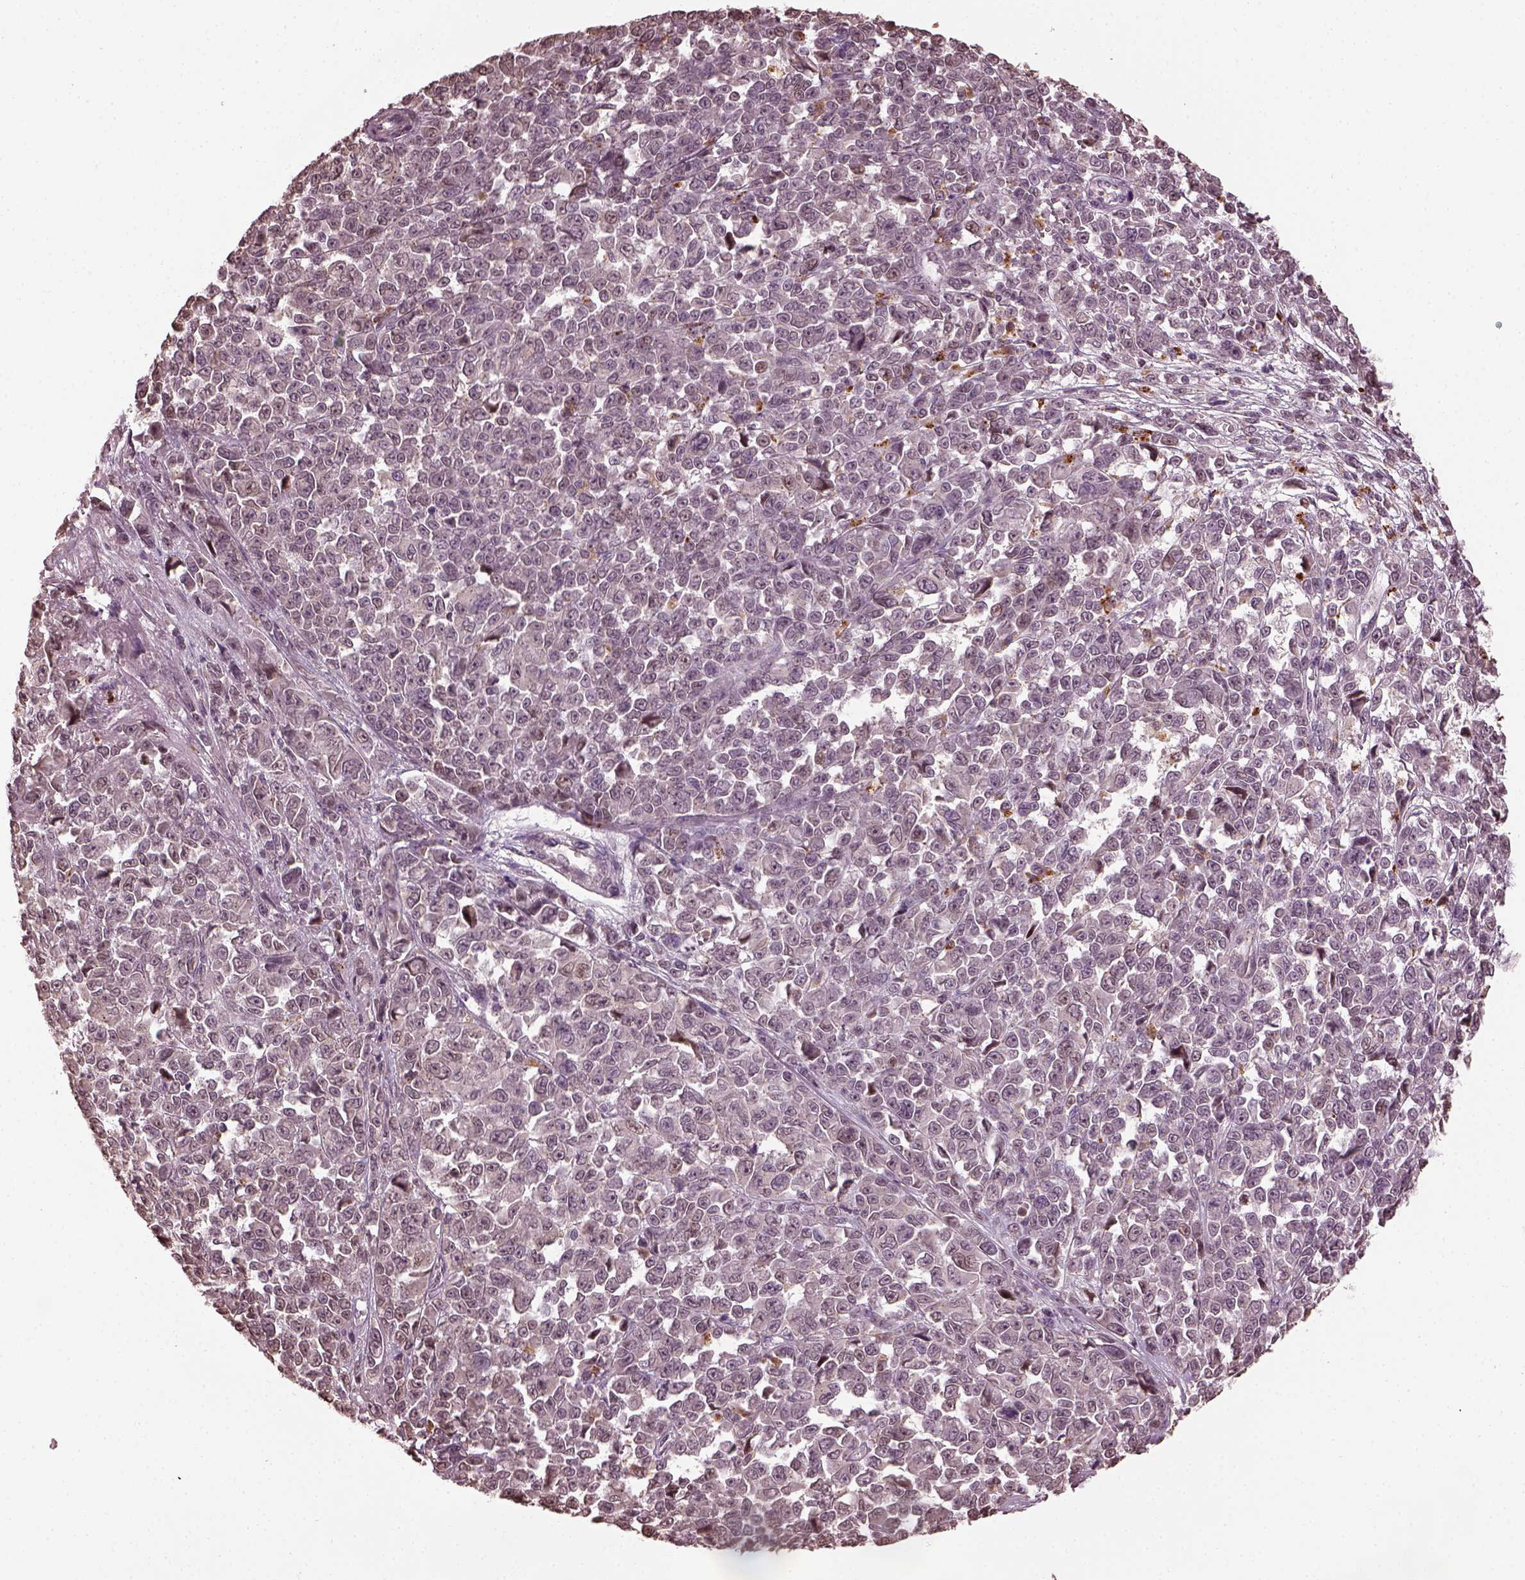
{"staining": {"intensity": "negative", "quantity": "none", "location": "none"}, "tissue": "melanoma", "cell_type": "Tumor cells", "image_type": "cancer", "snomed": [{"axis": "morphology", "description": "Malignant melanoma, NOS"}, {"axis": "topography", "description": "Skin"}], "caption": "Immunohistochemistry (IHC) image of neoplastic tissue: malignant melanoma stained with DAB demonstrates no significant protein staining in tumor cells. Brightfield microscopy of IHC stained with DAB (brown) and hematoxylin (blue), captured at high magnification.", "gene": "RUFY3", "patient": {"sex": "female", "age": 95}}